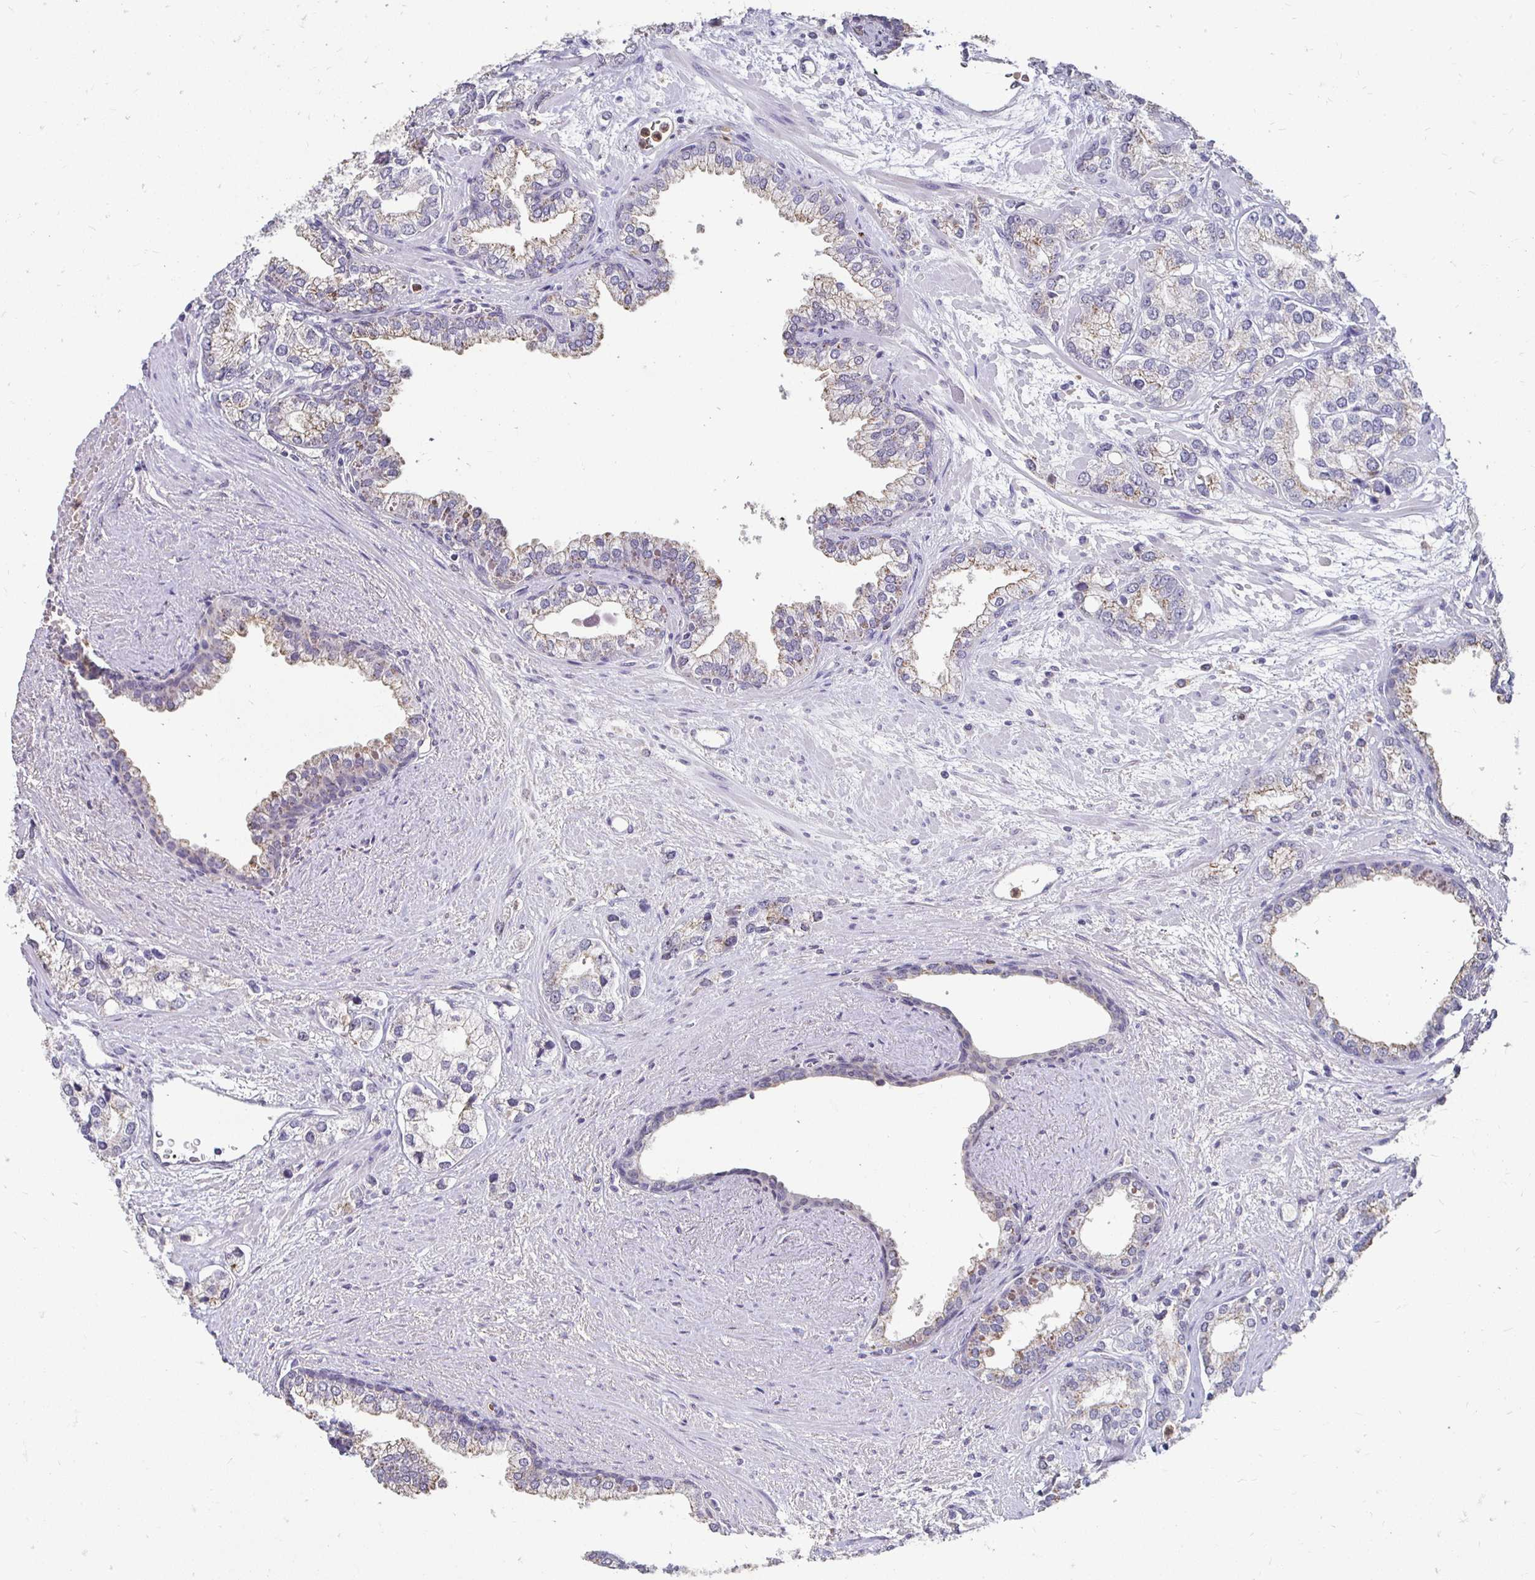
{"staining": {"intensity": "weak", "quantity": "<25%", "location": "cytoplasmic/membranous"}, "tissue": "prostate cancer", "cell_type": "Tumor cells", "image_type": "cancer", "snomed": [{"axis": "morphology", "description": "Adenocarcinoma, High grade"}, {"axis": "topography", "description": "Prostate"}], "caption": "The image shows no staining of tumor cells in prostate high-grade adenocarcinoma. (DAB (3,3'-diaminobenzidine) IHC, high magnification).", "gene": "GK2", "patient": {"sex": "male", "age": 58}}